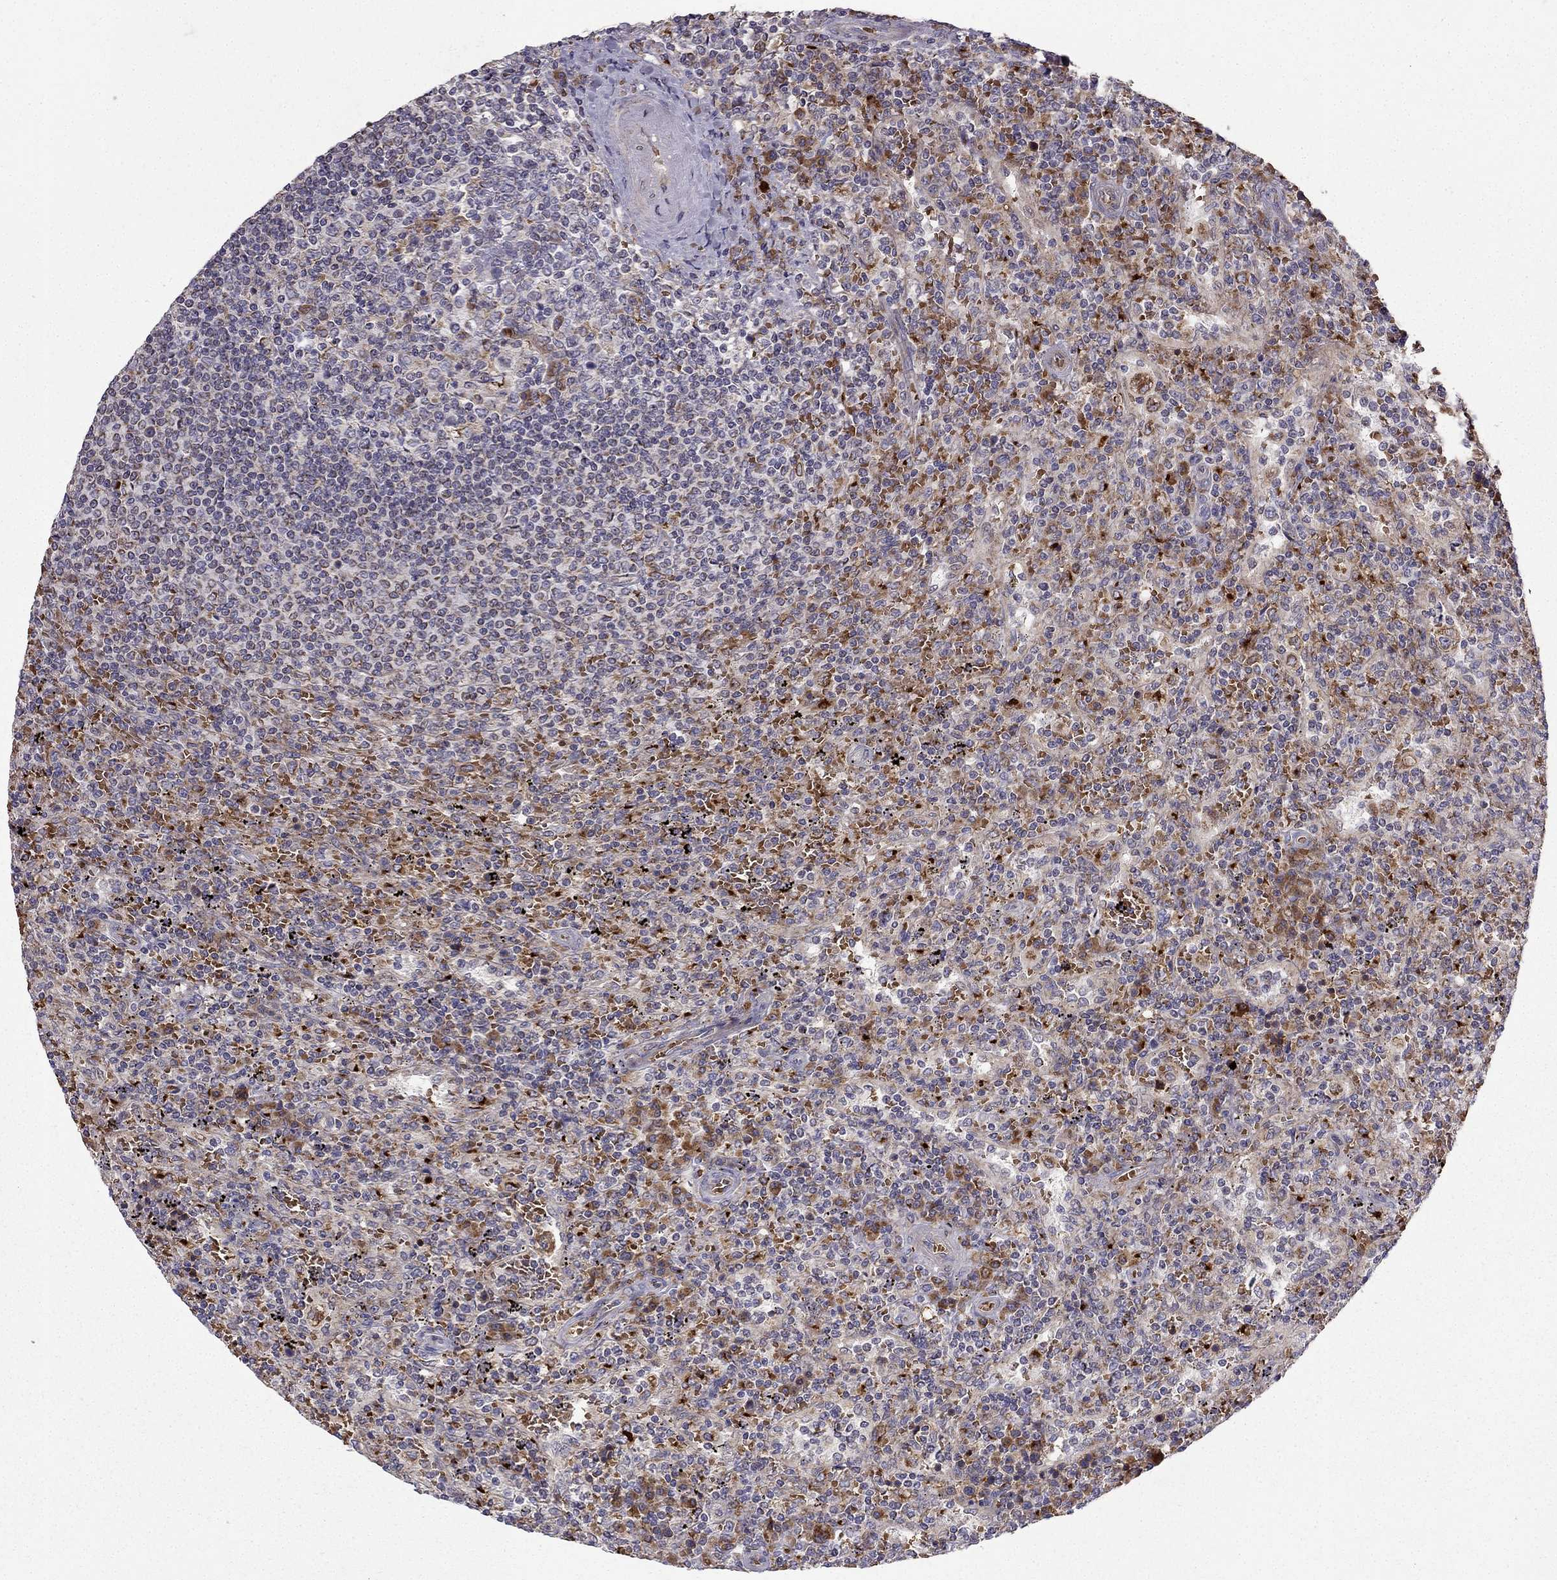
{"staining": {"intensity": "negative", "quantity": "none", "location": "none"}, "tissue": "lymphoma", "cell_type": "Tumor cells", "image_type": "cancer", "snomed": [{"axis": "morphology", "description": "Malignant lymphoma, non-Hodgkin's type, Low grade"}, {"axis": "topography", "description": "Spleen"}], "caption": "This is an IHC micrograph of malignant lymphoma, non-Hodgkin's type (low-grade). There is no staining in tumor cells.", "gene": "B4GALT7", "patient": {"sex": "male", "age": 62}}